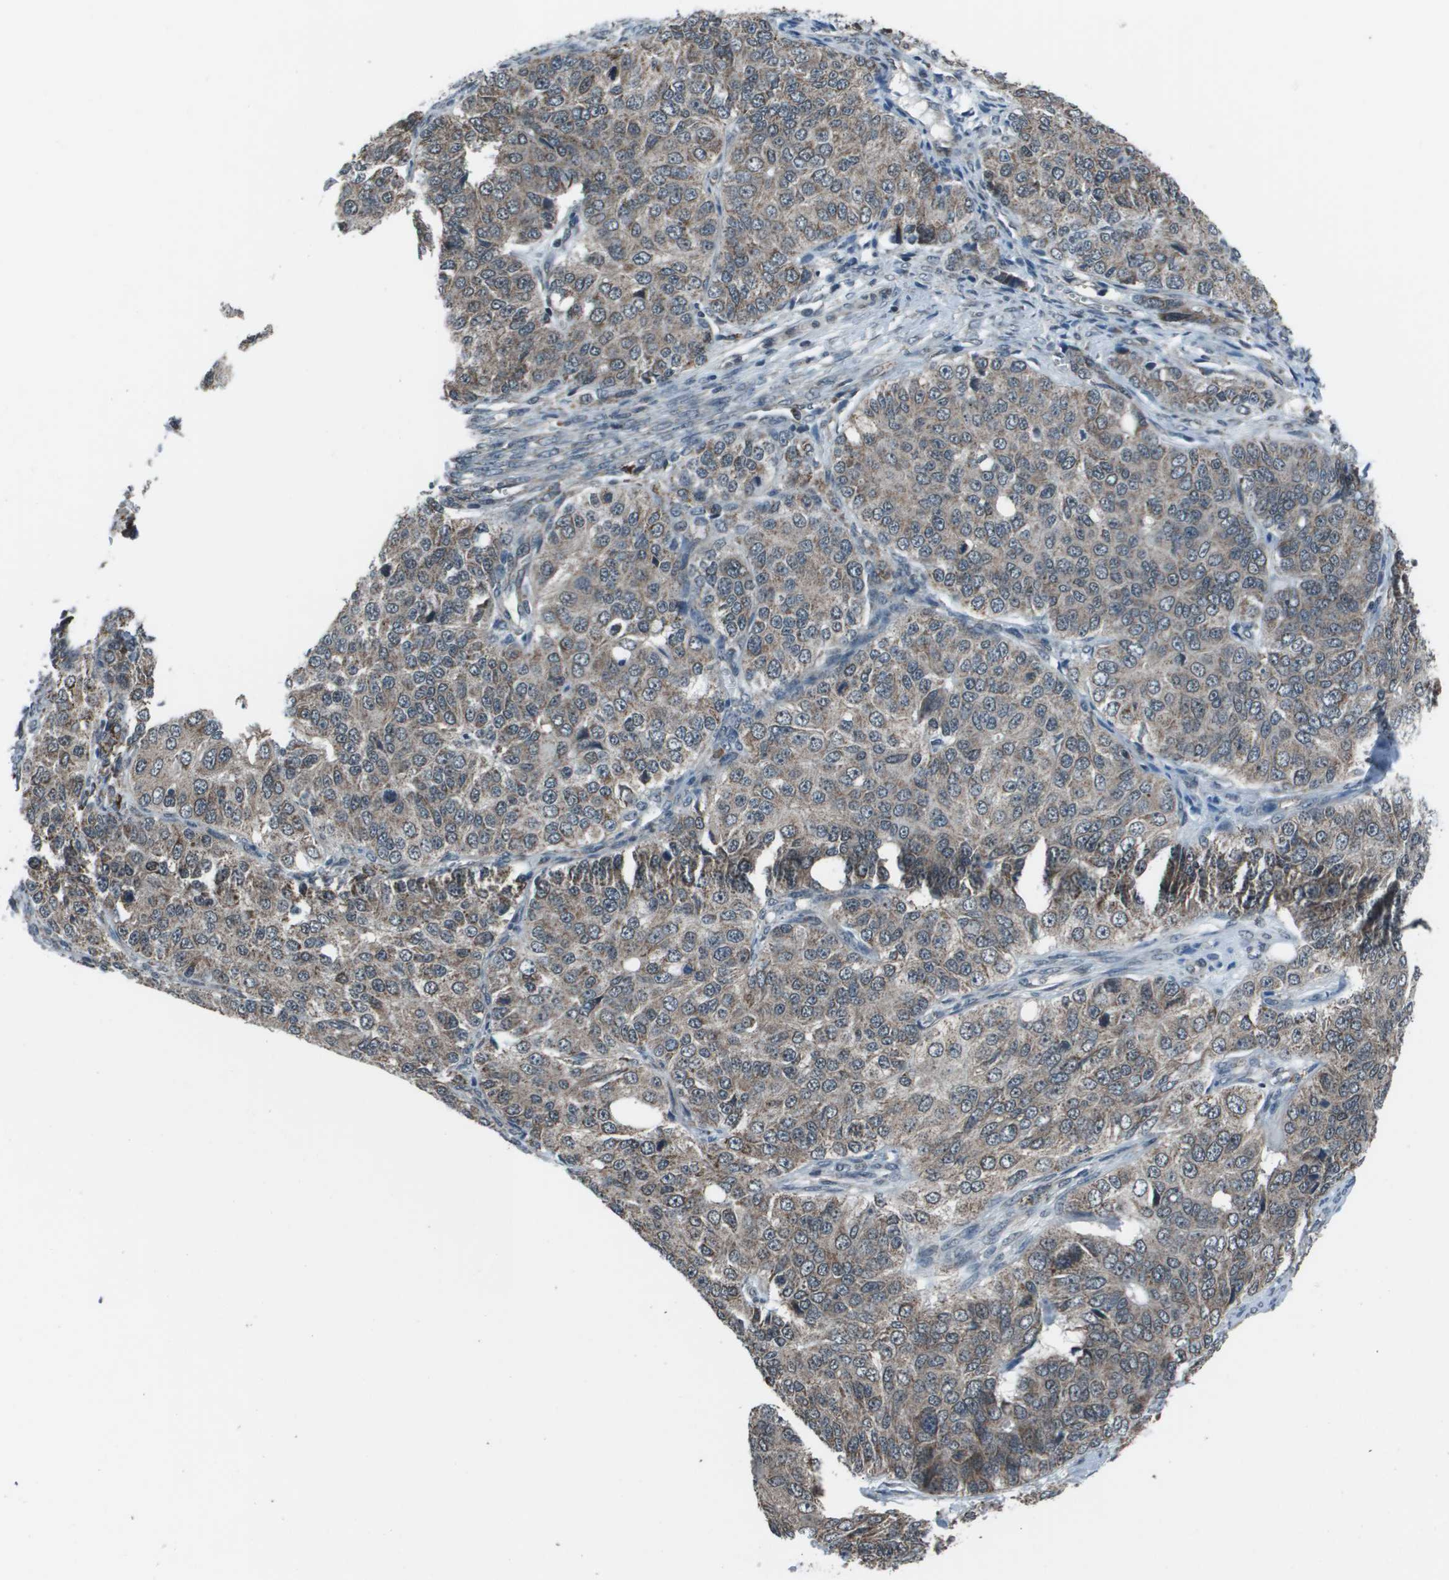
{"staining": {"intensity": "weak", "quantity": ">75%", "location": "cytoplasmic/membranous"}, "tissue": "ovarian cancer", "cell_type": "Tumor cells", "image_type": "cancer", "snomed": [{"axis": "morphology", "description": "Carcinoma, endometroid"}, {"axis": "topography", "description": "Ovary"}], "caption": "DAB (3,3'-diaminobenzidine) immunohistochemical staining of ovarian cancer (endometroid carcinoma) exhibits weak cytoplasmic/membranous protein expression in about >75% of tumor cells.", "gene": "PPFIA1", "patient": {"sex": "female", "age": 51}}